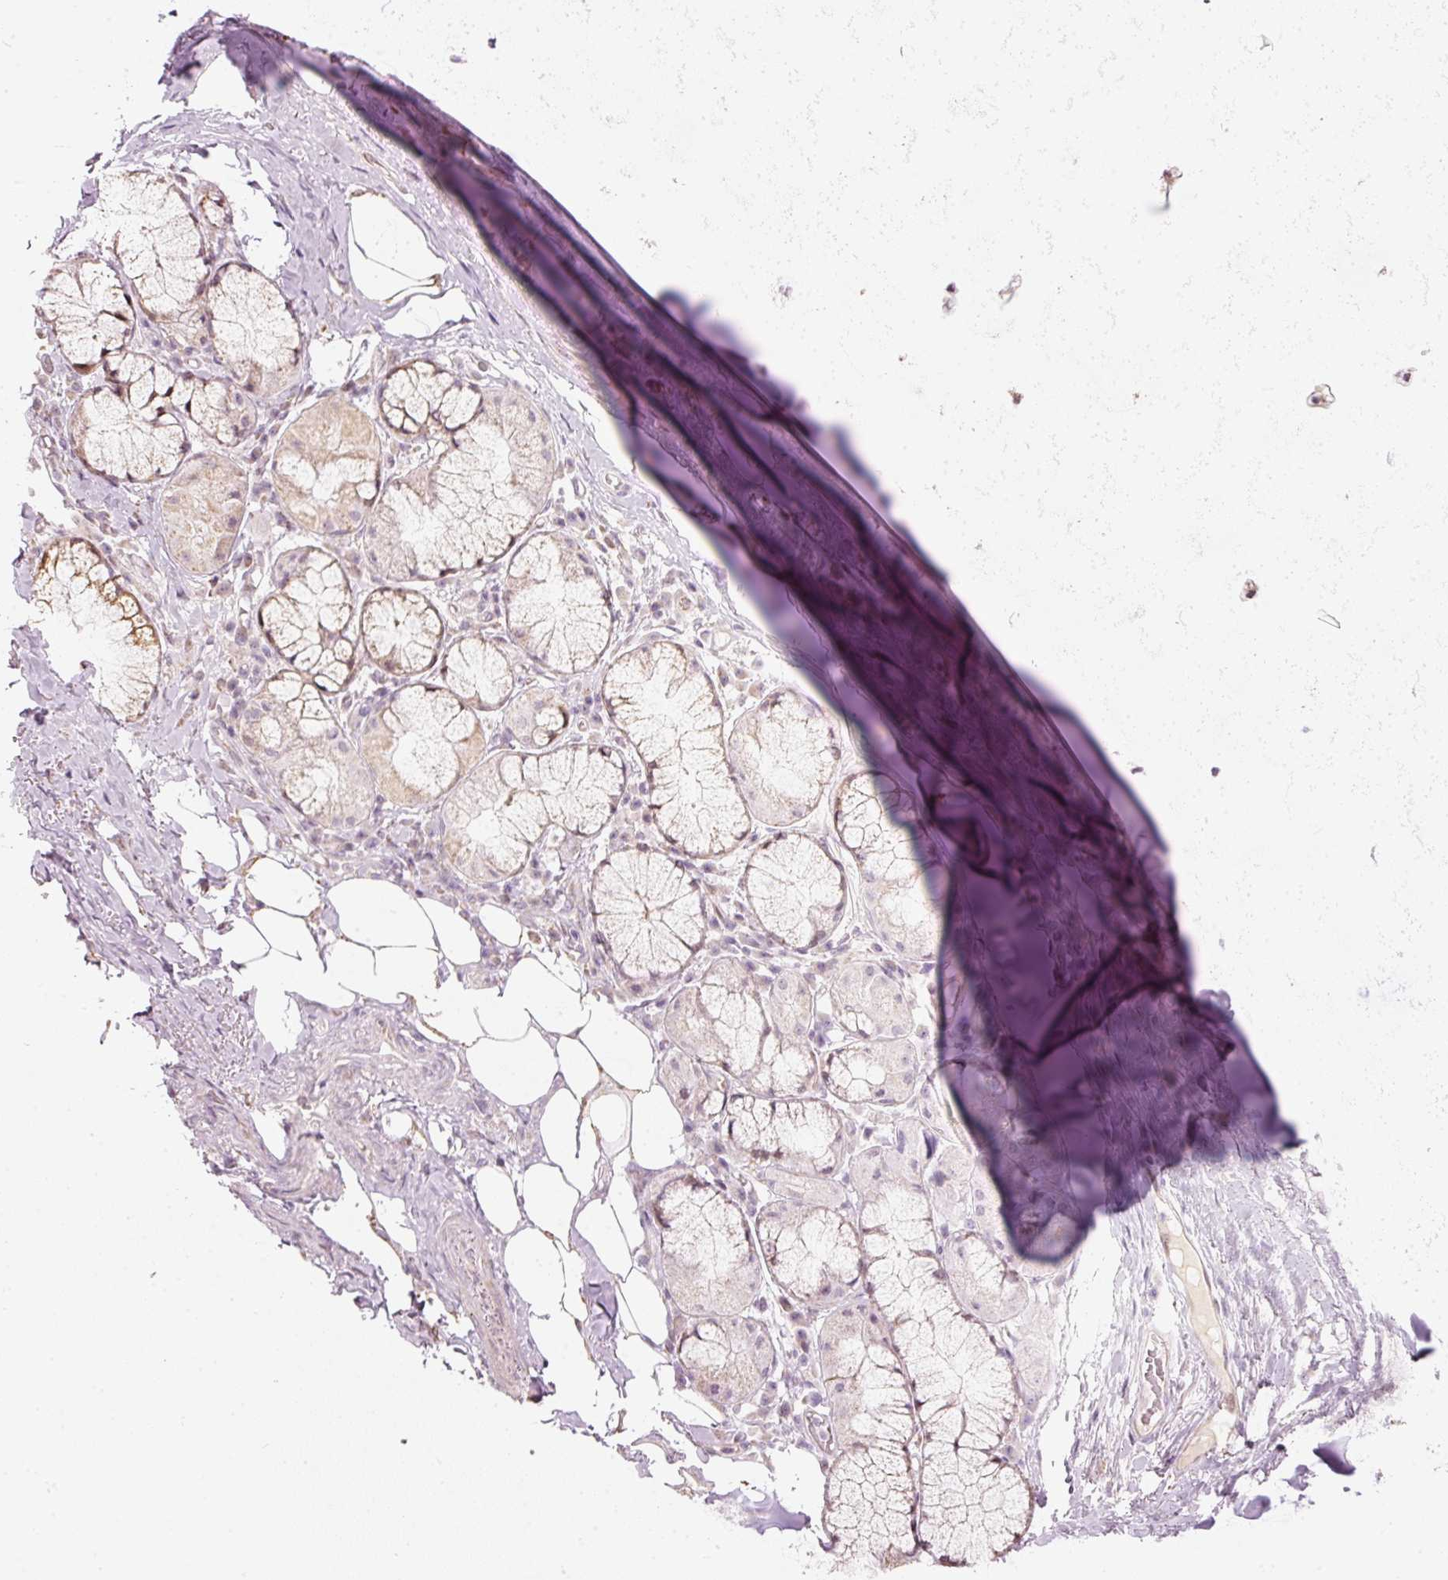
{"staining": {"intensity": "negative", "quantity": "none", "location": "none"}, "tissue": "adipose tissue", "cell_type": "Adipocytes", "image_type": "normal", "snomed": [{"axis": "morphology", "description": "Normal tissue, NOS"}, {"axis": "topography", "description": "Cartilage tissue"}, {"axis": "topography", "description": "Bronchus"}], "caption": "Protein analysis of normal adipose tissue demonstrates no significant positivity in adipocytes.", "gene": "RNF39", "patient": {"sex": "male", "age": 56}}